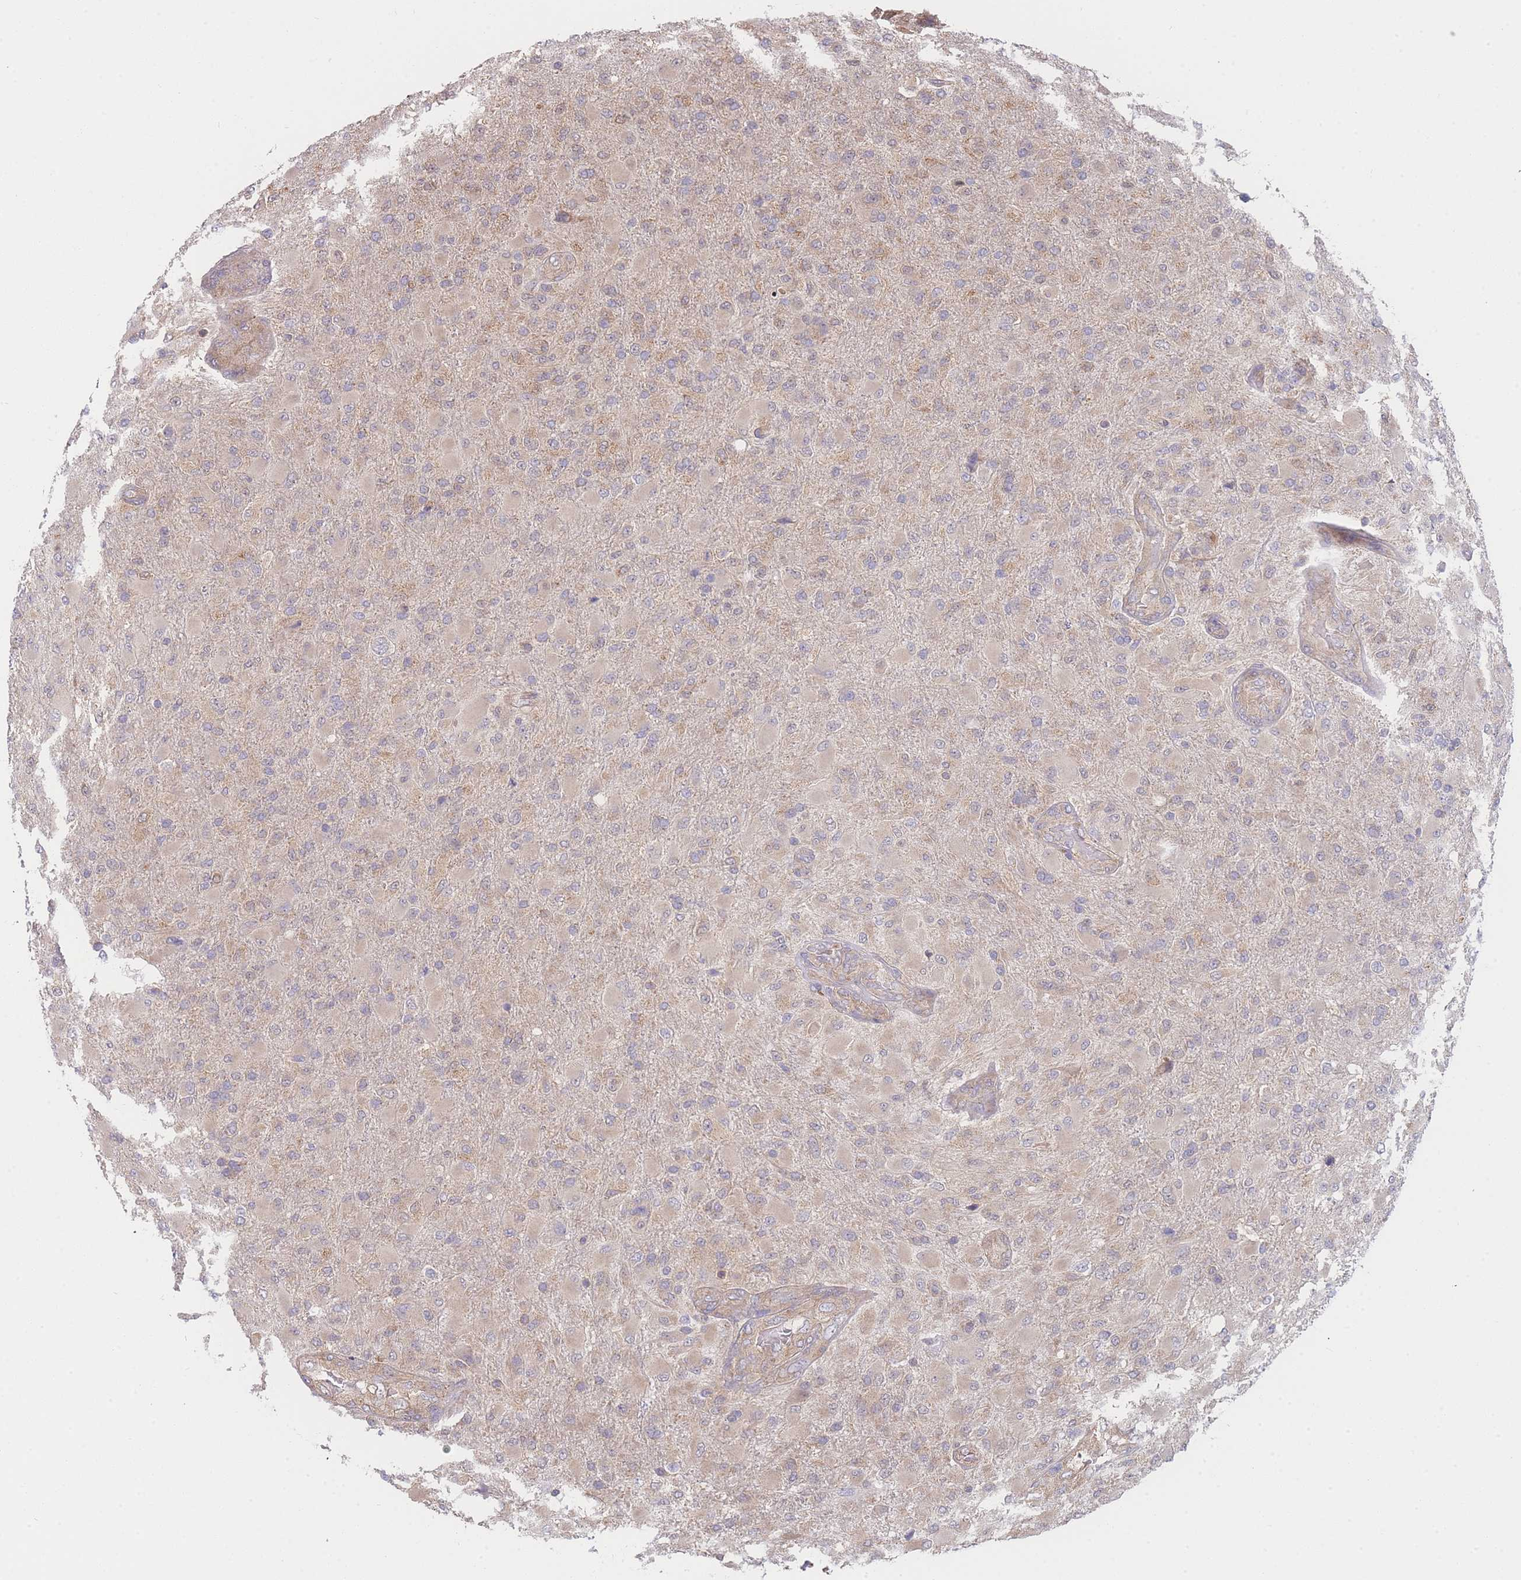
{"staining": {"intensity": "weak", "quantity": ">75%", "location": "cytoplasmic/membranous"}, "tissue": "glioma", "cell_type": "Tumor cells", "image_type": "cancer", "snomed": [{"axis": "morphology", "description": "Glioma, malignant, Low grade"}, {"axis": "topography", "description": "Brain"}], "caption": "The immunohistochemical stain labels weak cytoplasmic/membranous staining in tumor cells of malignant low-grade glioma tissue.", "gene": "MRPS18B", "patient": {"sex": "male", "age": 65}}